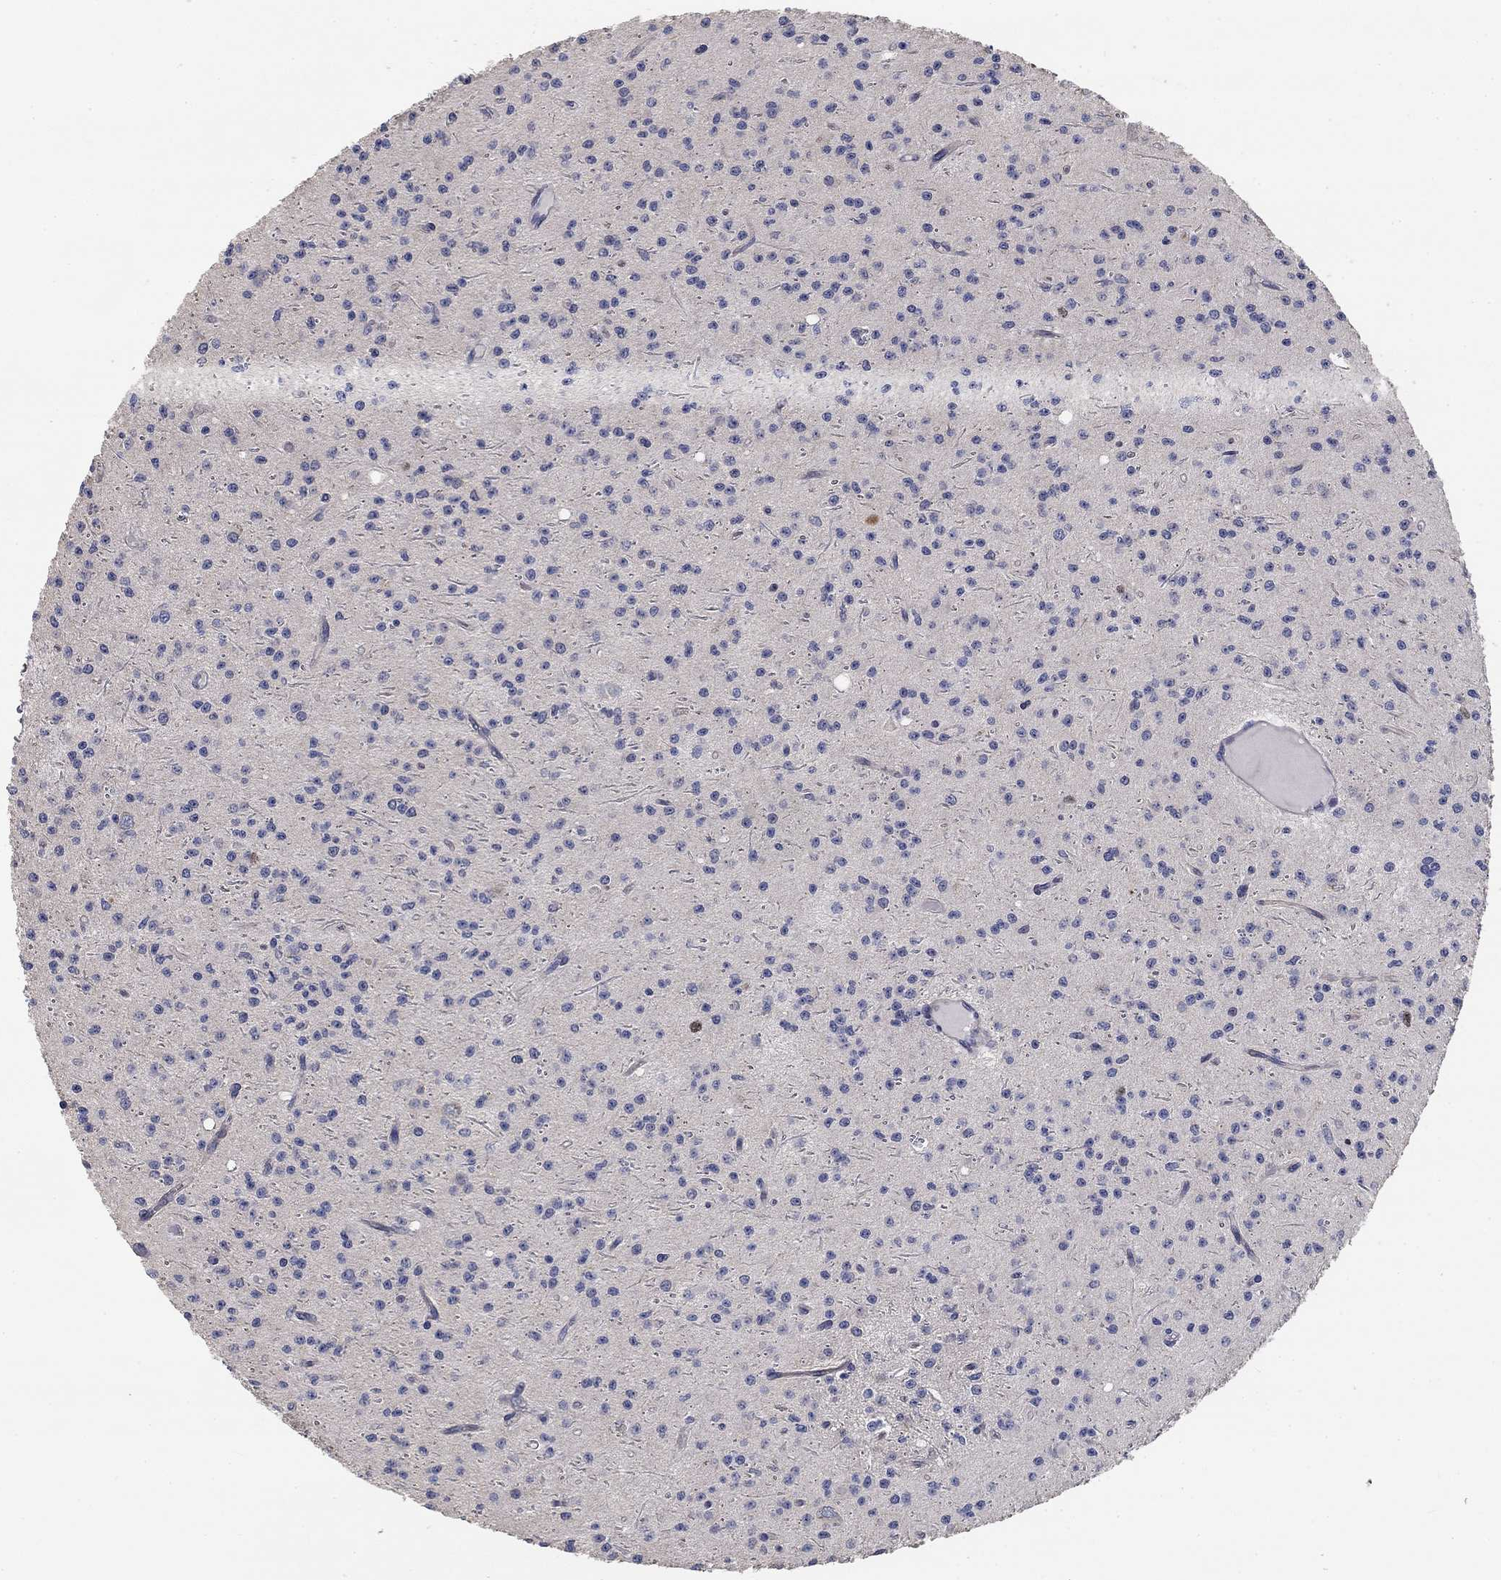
{"staining": {"intensity": "negative", "quantity": "none", "location": "none"}, "tissue": "glioma", "cell_type": "Tumor cells", "image_type": "cancer", "snomed": [{"axis": "morphology", "description": "Glioma, malignant, Low grade"}, {"axis": "topography", "description": "Brain"}], "caption": "Immunohistochemistry (IHC) micrograph of glioma stained for a protein (brown), which exhibits no staining in tumor cells.", "gene": "PRC1", "patient": {"sex": "male", "age": 27}}